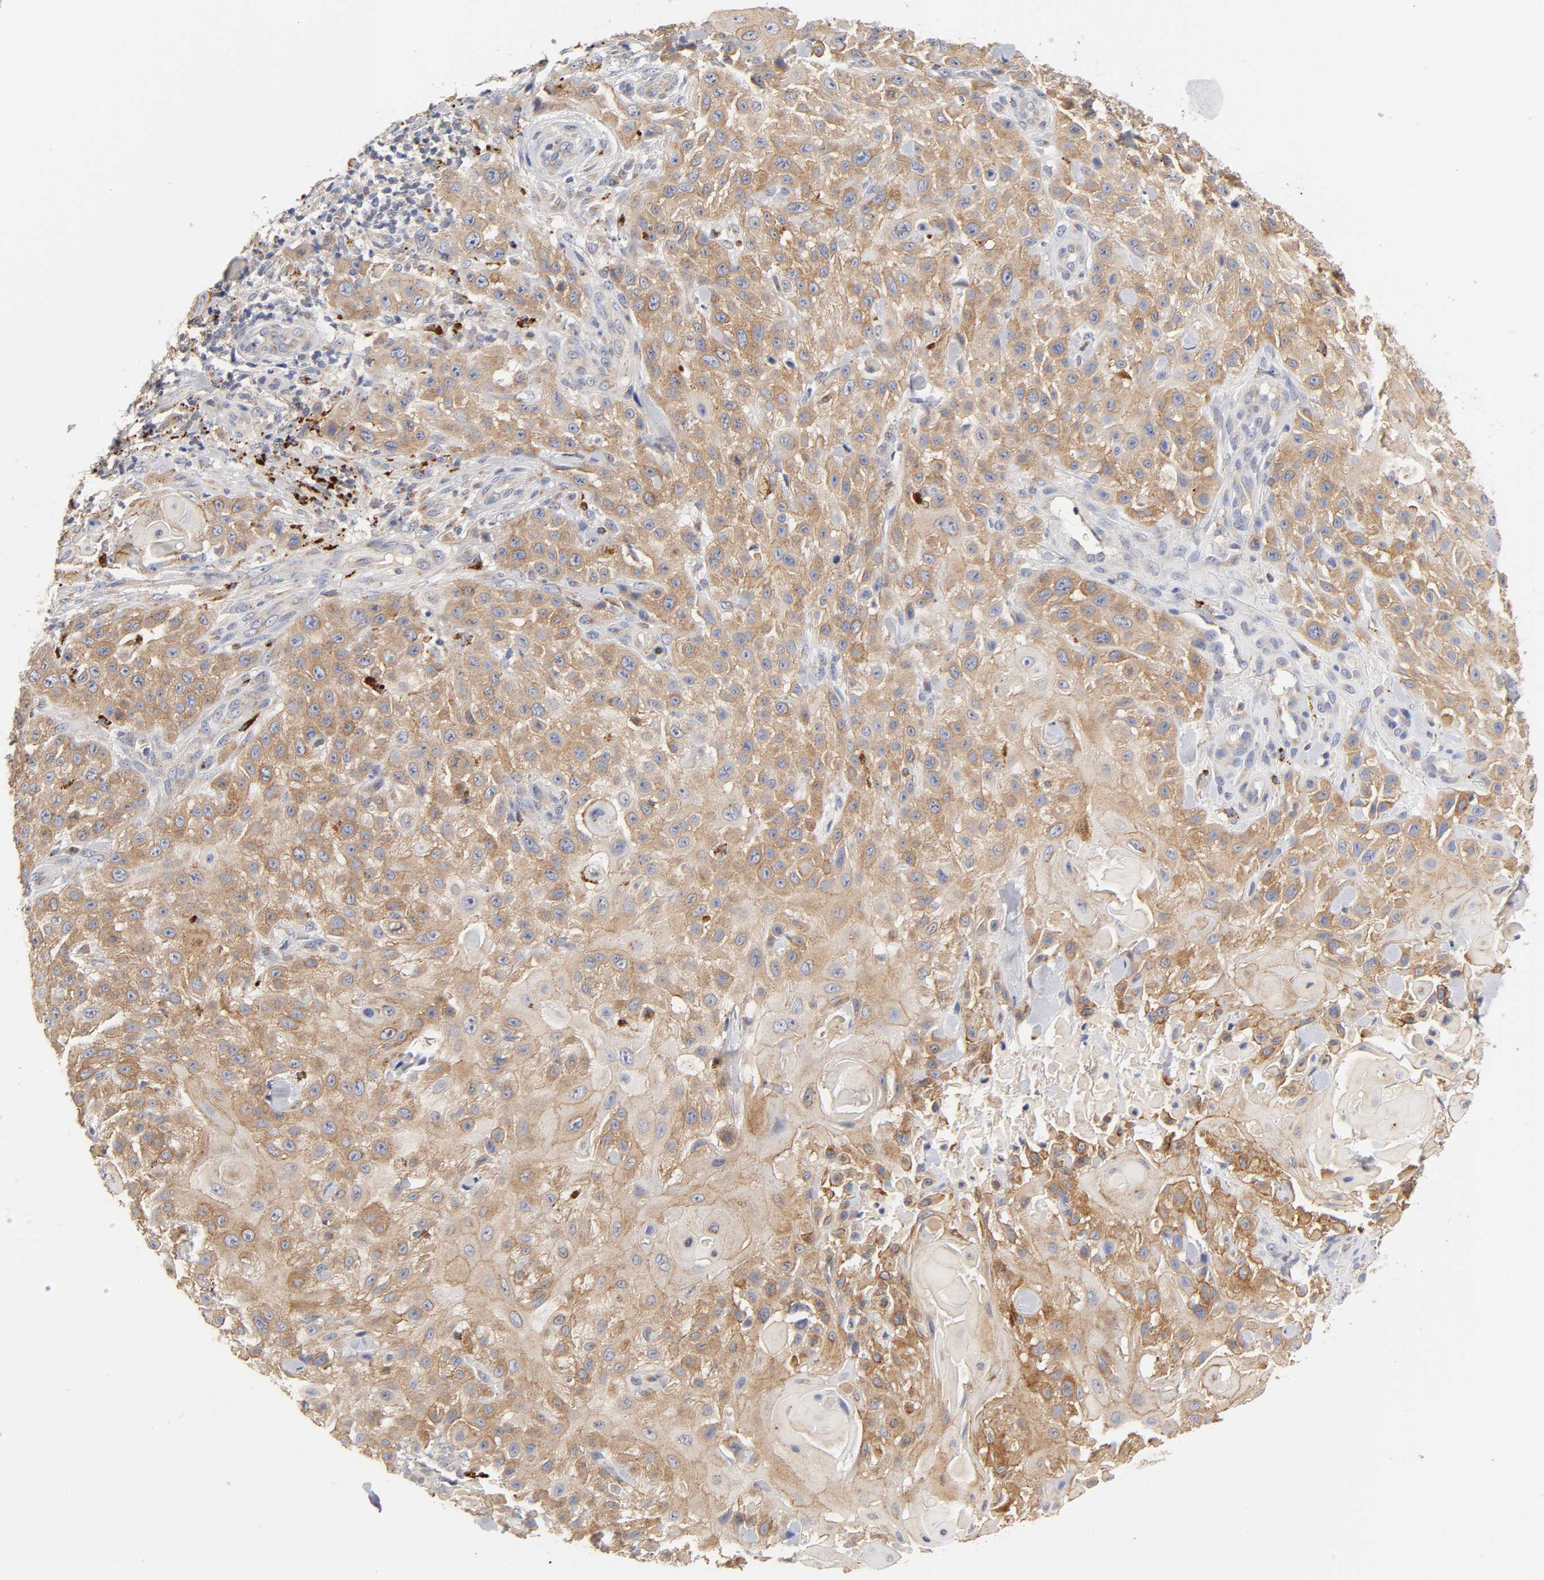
{"staining": {"intensity": "moderate", "quantity": ">75%", "location": "cytoplasmic/membranous"}, "tissue": "skin cancer", "cell_type": "Tumor cells", "image_type": "cancer", "snomed": [{"axis": "morphology", "description": "Squamous cell carcinoma, NOS"}, {"axis": "topography", "description": "Skin"}], "caption": "A brown stain shows moderate cytoplasmic/membranous staining of a protein in skin cancer (squamous cell carcinoma) tumor cells.", "gene": "C17orf75", "patient": {"sex": "female", "age": 42}}